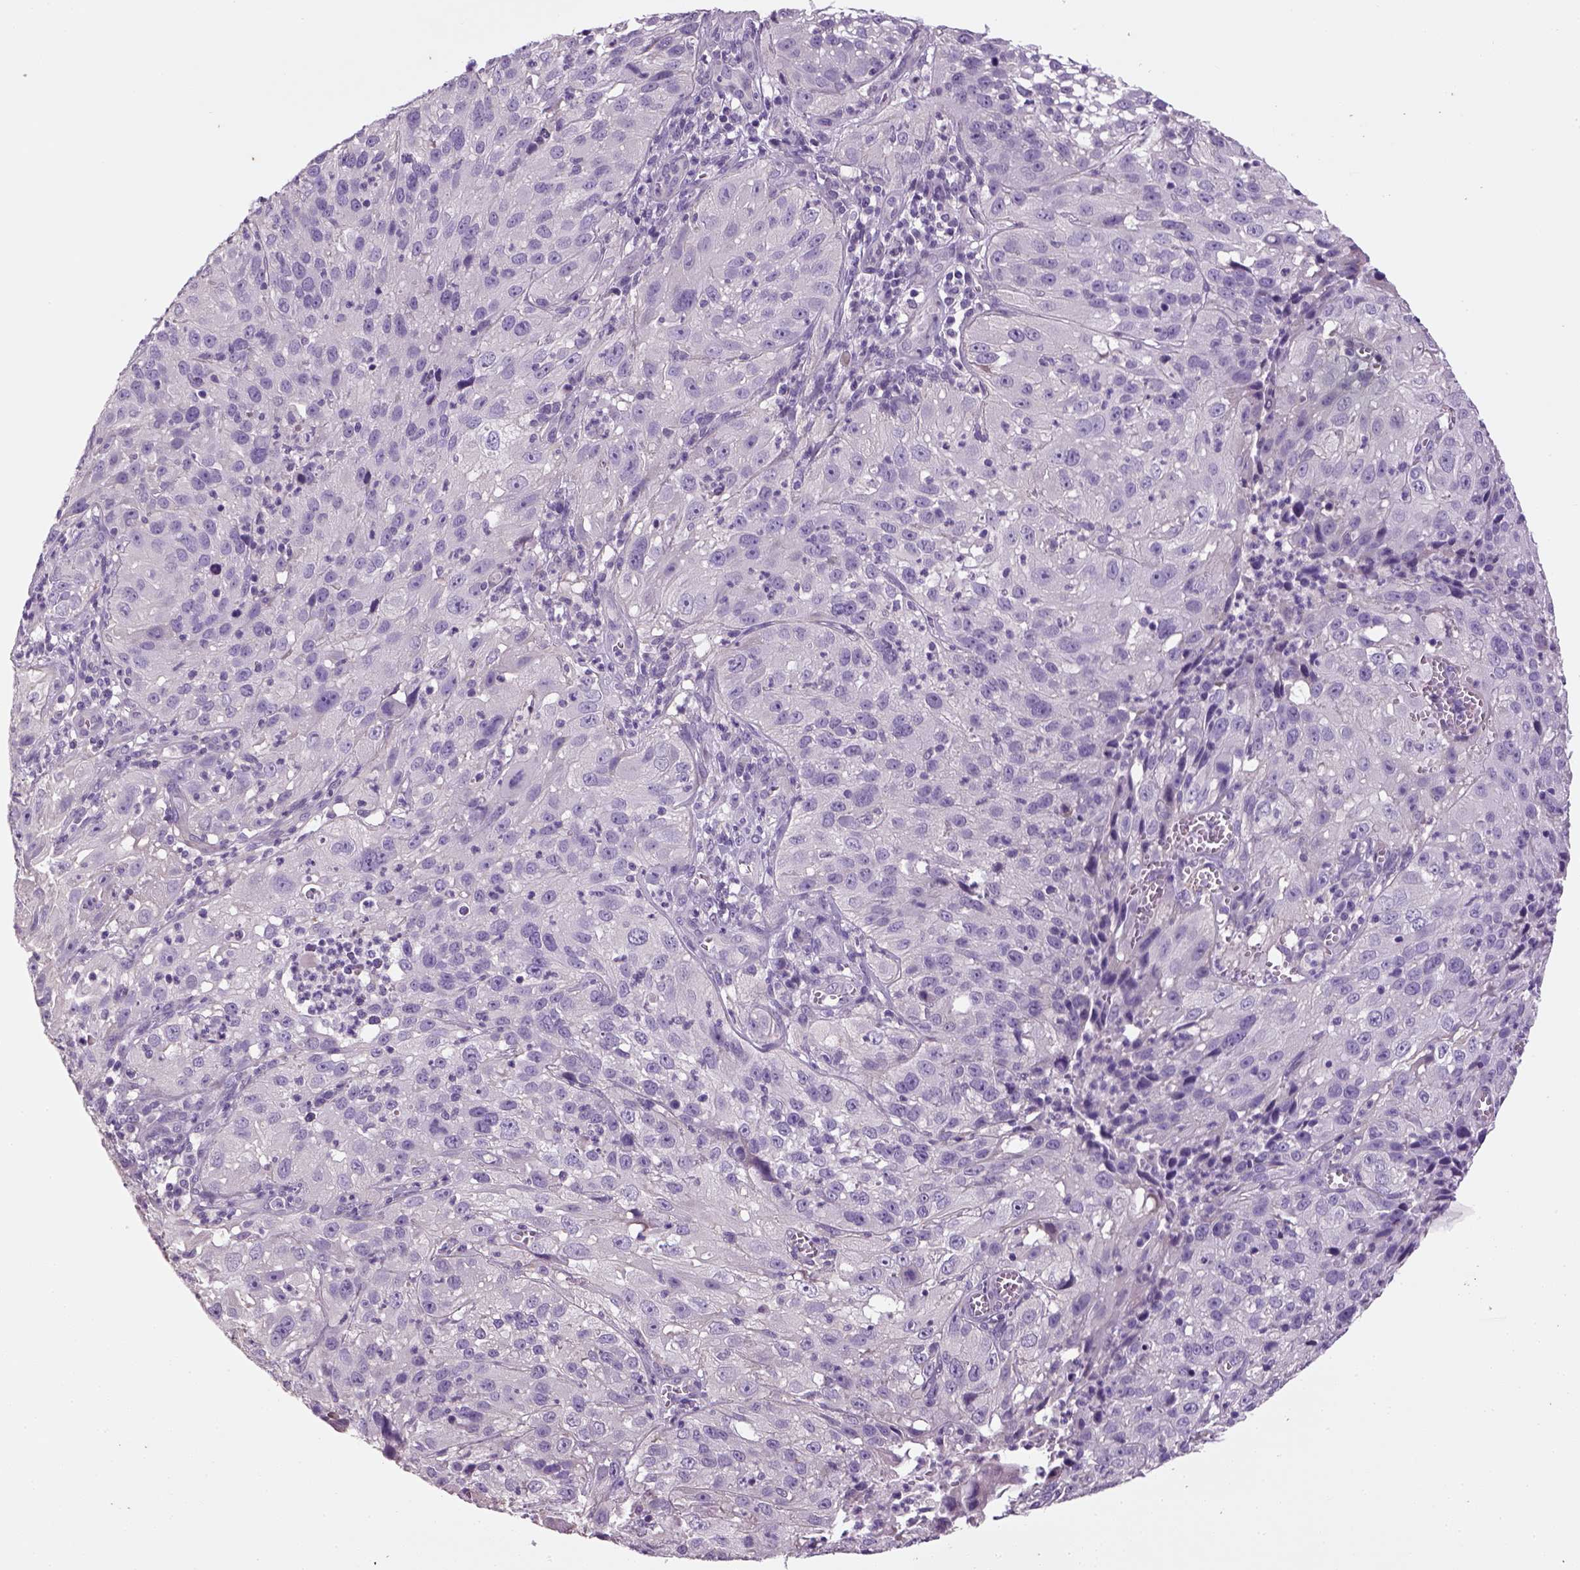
{"staining": {"intensity": "negative", "quantity": "none", "location": "none"}, "tissue": "cervical cancer", "cell_type": "Tumor cells", "image_type": "cancer", "snomed": [{"axis": "morphology", "description": "Squamous cell carcinoma, NOS"}, {"axis": "topography", "description": "Cervix"}], "caption": "The immunohistochemistry (IHC) histopathology image has no significant staining in tumor cells of cervical squamous cell carcinoma tissue. Nuclei are stained in blue.", "gene": "ELOVL3", "patient": {"sex": "female", "age": 32}}